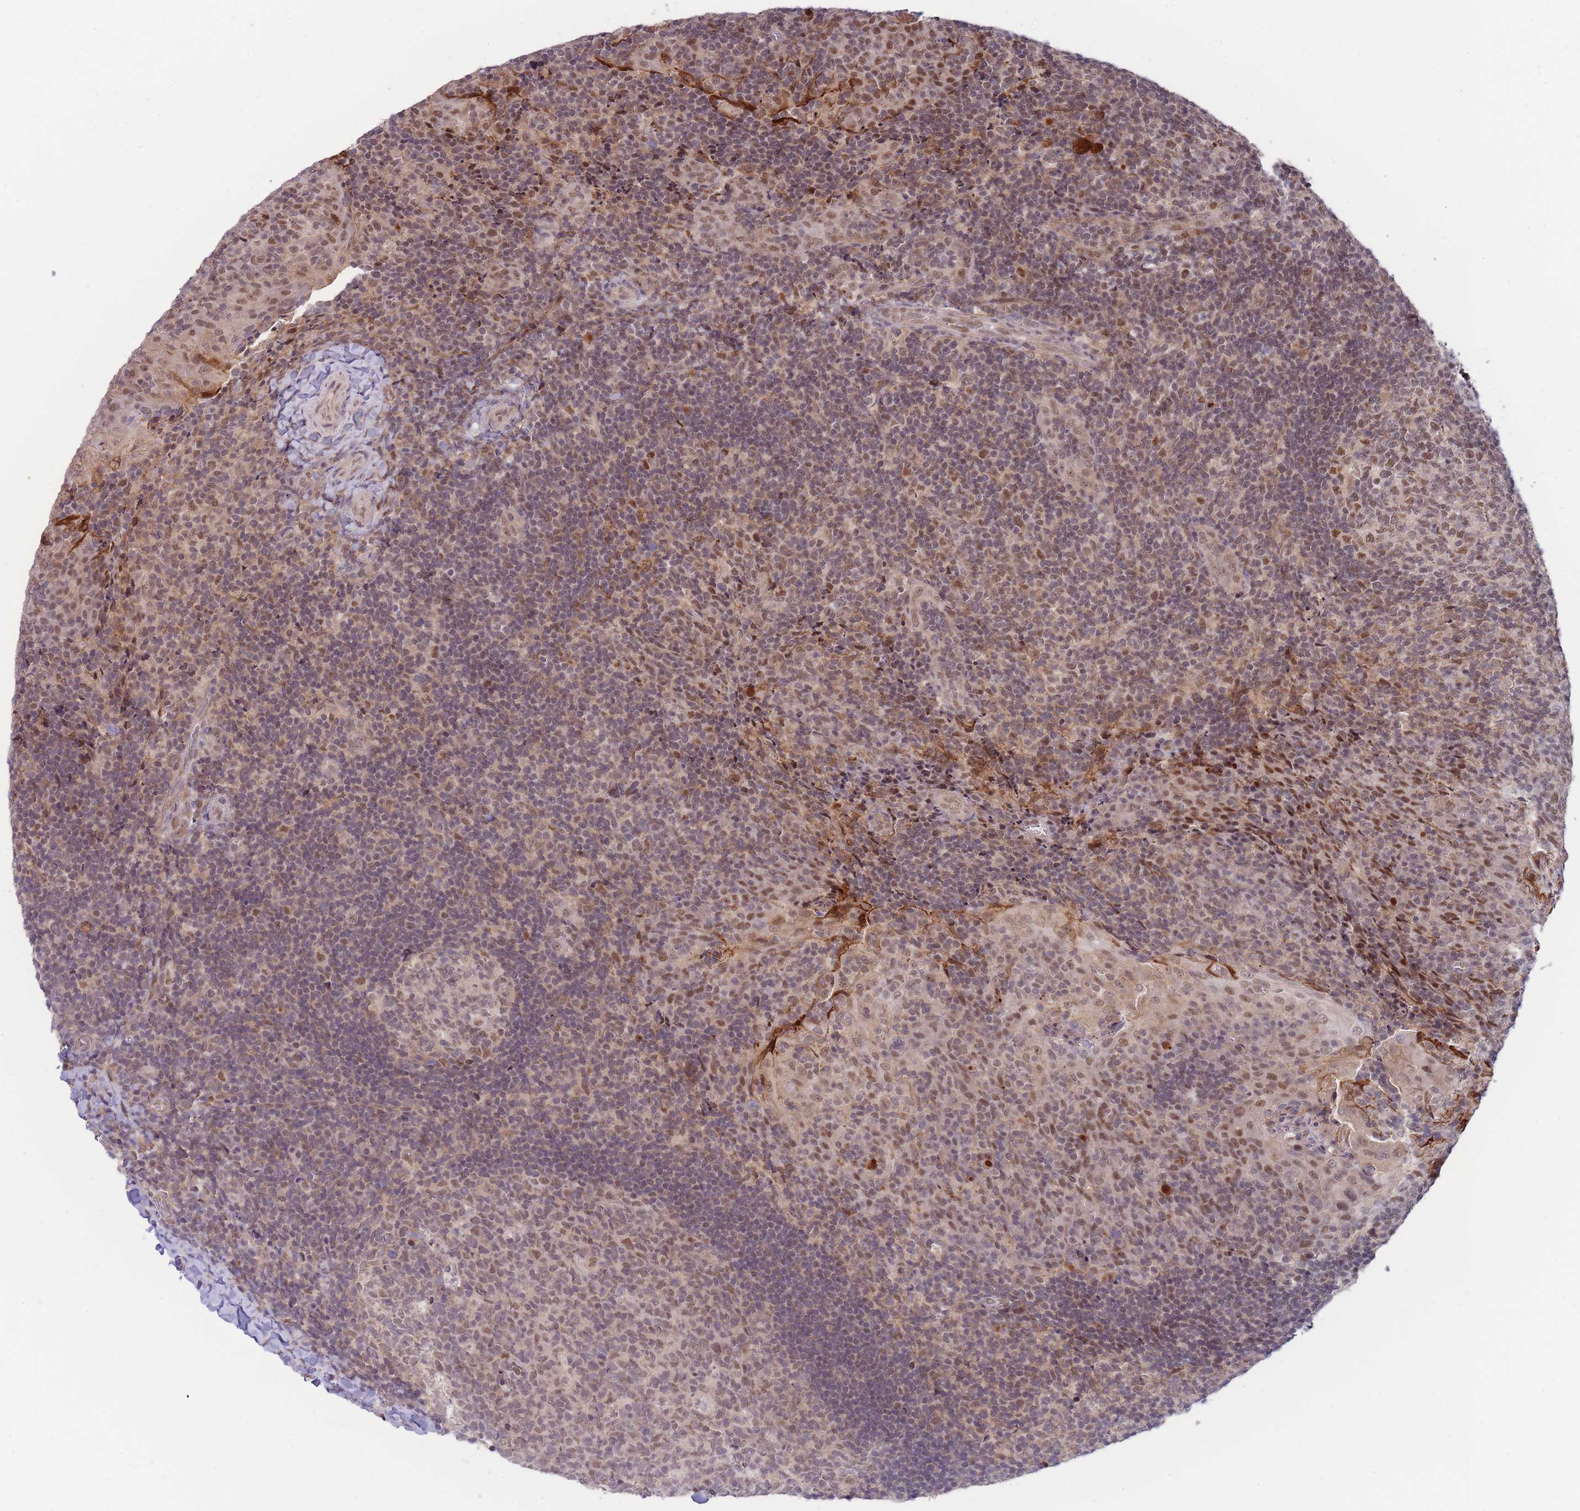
{"staining": {"intensity": "moderate", "quantity": ">75%", "location": "nuclear"}, "tissue": "tonsil", "cell_type": "Germinal center cells", "image_type": "normal", "snomed": [{"axis": "morphology", "description": "Normal tissue, NOS"}, {"axis": "topography", "description": "Tonsil"}], "caption": "Germinal center cells exhibit medium levels of moderate nuclear expression in about >75% of cells in benign tonsil.", "gene": "BOD1L1", "patient": {"sex": "male", "age": 17}}